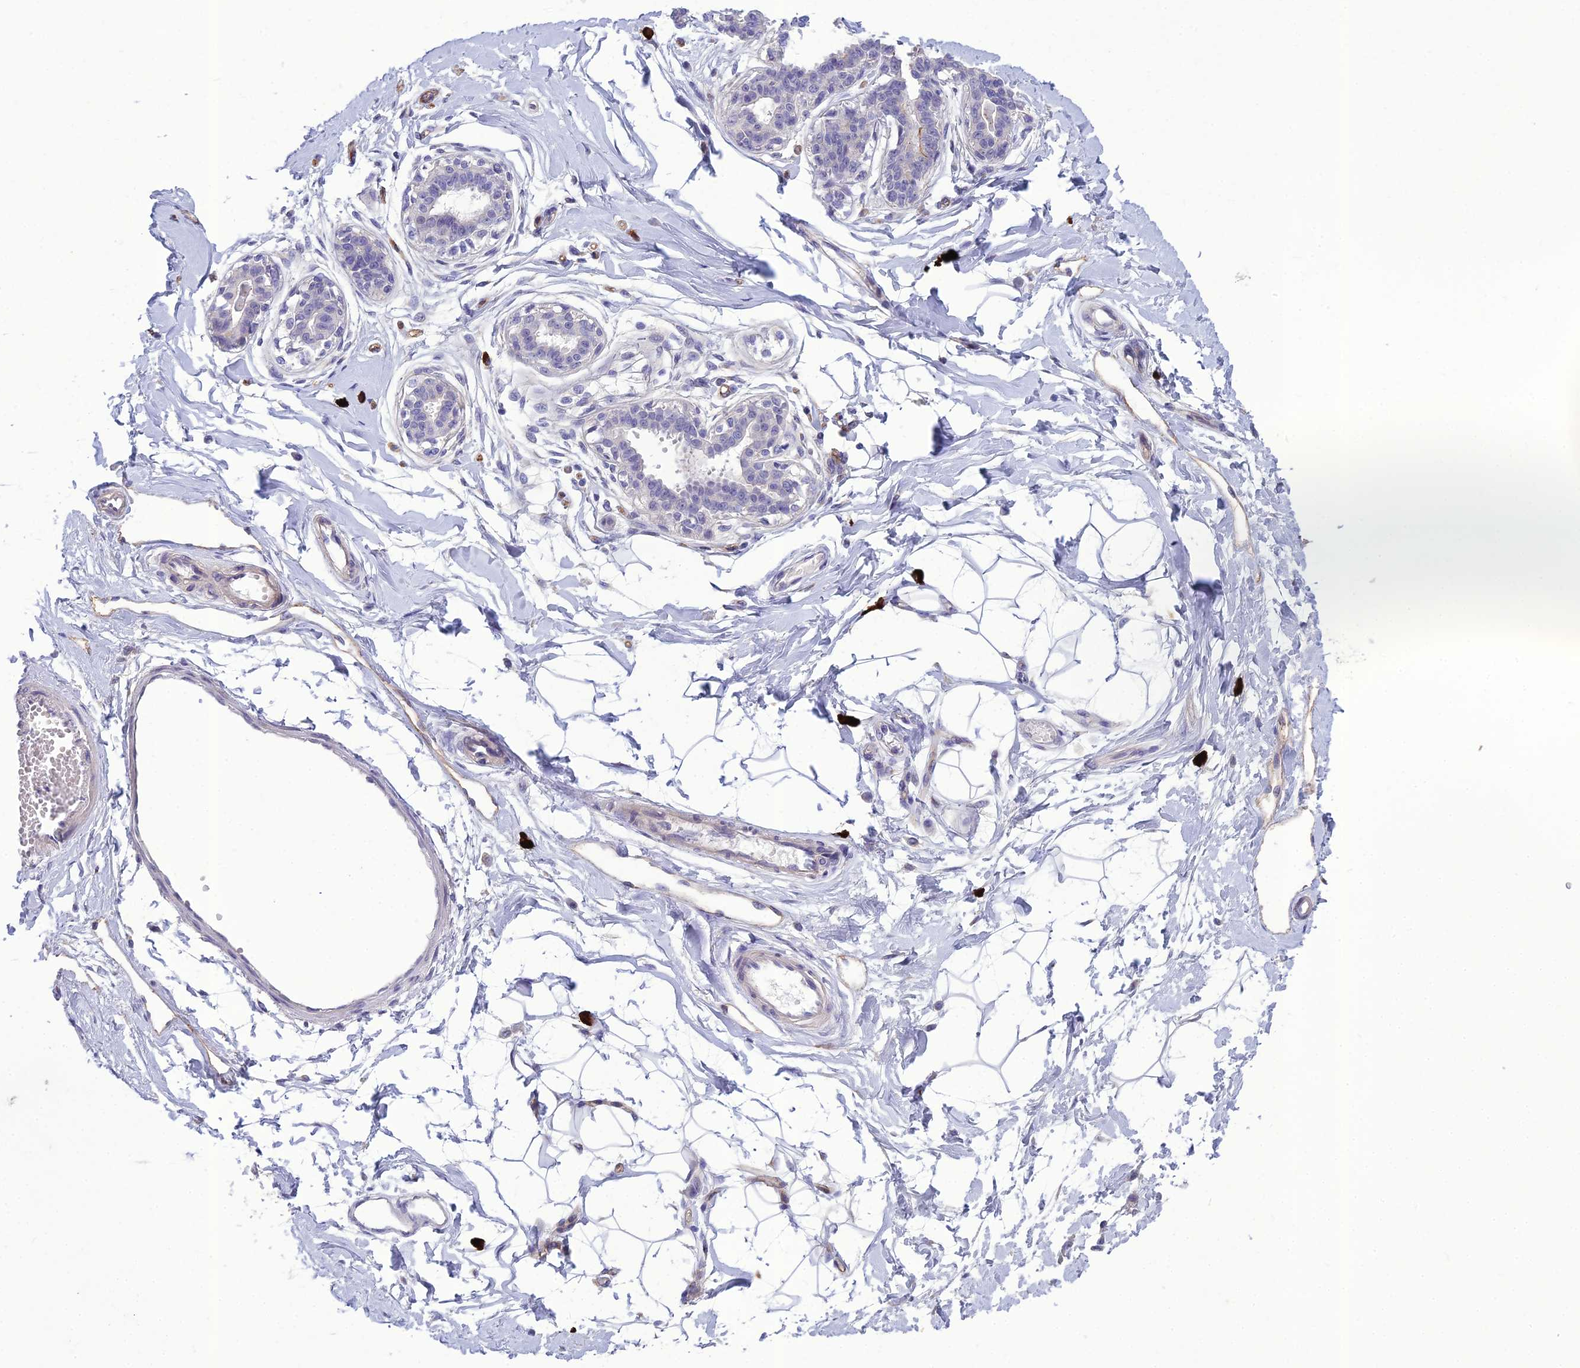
{"staining": {"intensity": "negative", "quantity": "none", "location": "none"}, "tissue": "breast", "cell_type": "Adipocytes", "image_type": "normal", "snomed": [{"axis": "morphology", "description": "Normal tissue, NOS"}, {"axis": "topography", "description": "Breast"}], "caption": "IHC image of normal human breast stained for a protein (brown), which exhibits no expression in adipocytes.", "gene": "BBS7", "patient": {"sex": "female", "age": 45}}